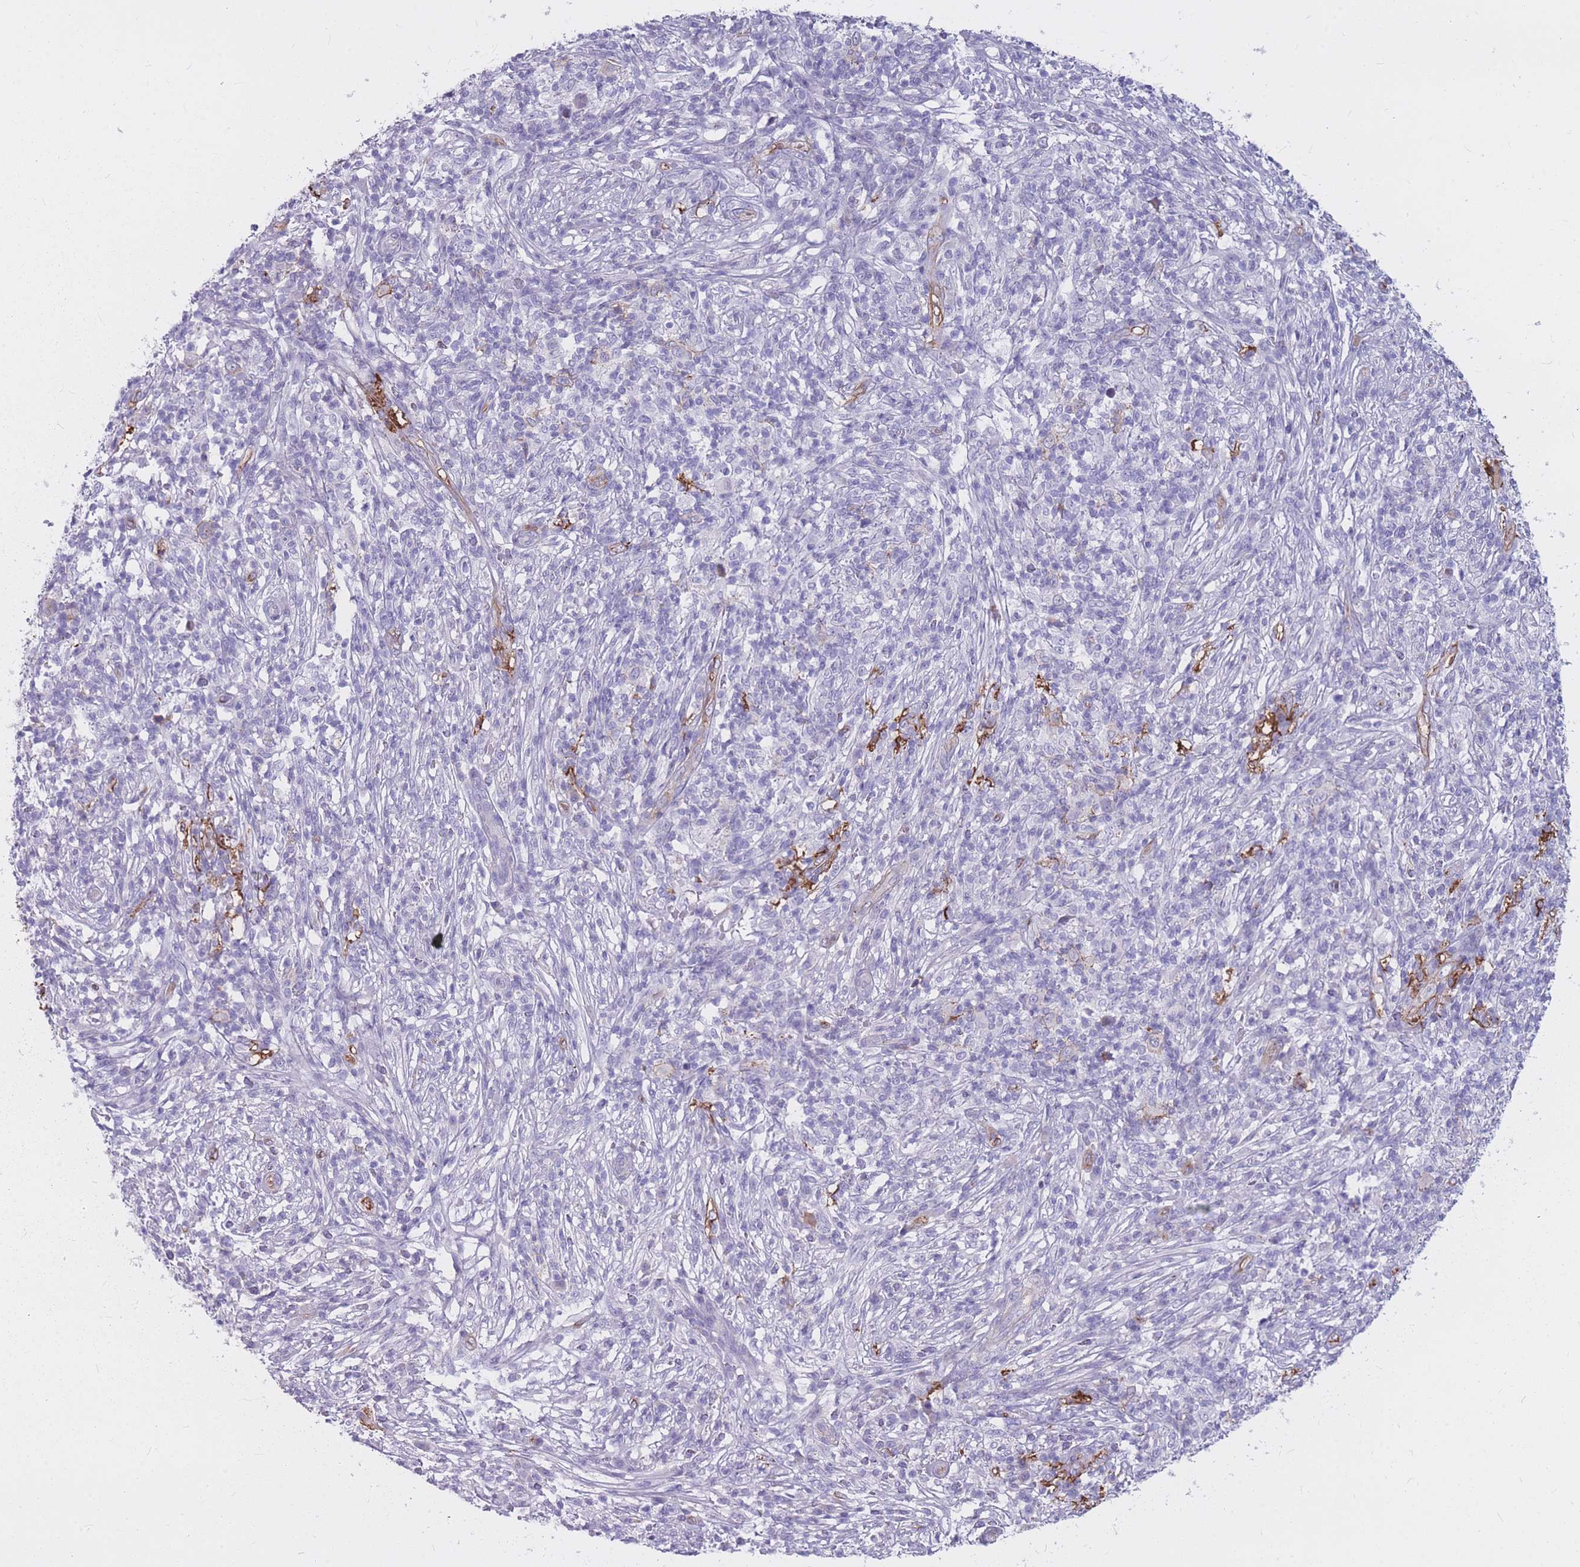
{"staining": {"intensity": "negative", "quantity": "none", "location": "none"}, "tissue": "melanoma", "cell_type": "Tumor cells", "image_type": "cancer", "snomed": [{"axis": "morphology", "description": "Malignant melanoma, NOS"}, {"axis": "topography", "description": "Skin"}], "caption": "Image shows no significant protein positivity in tumor cells of malignant melanoma.", "gene": "GNA11", "patient": {"sex": "male", "age": 66}}